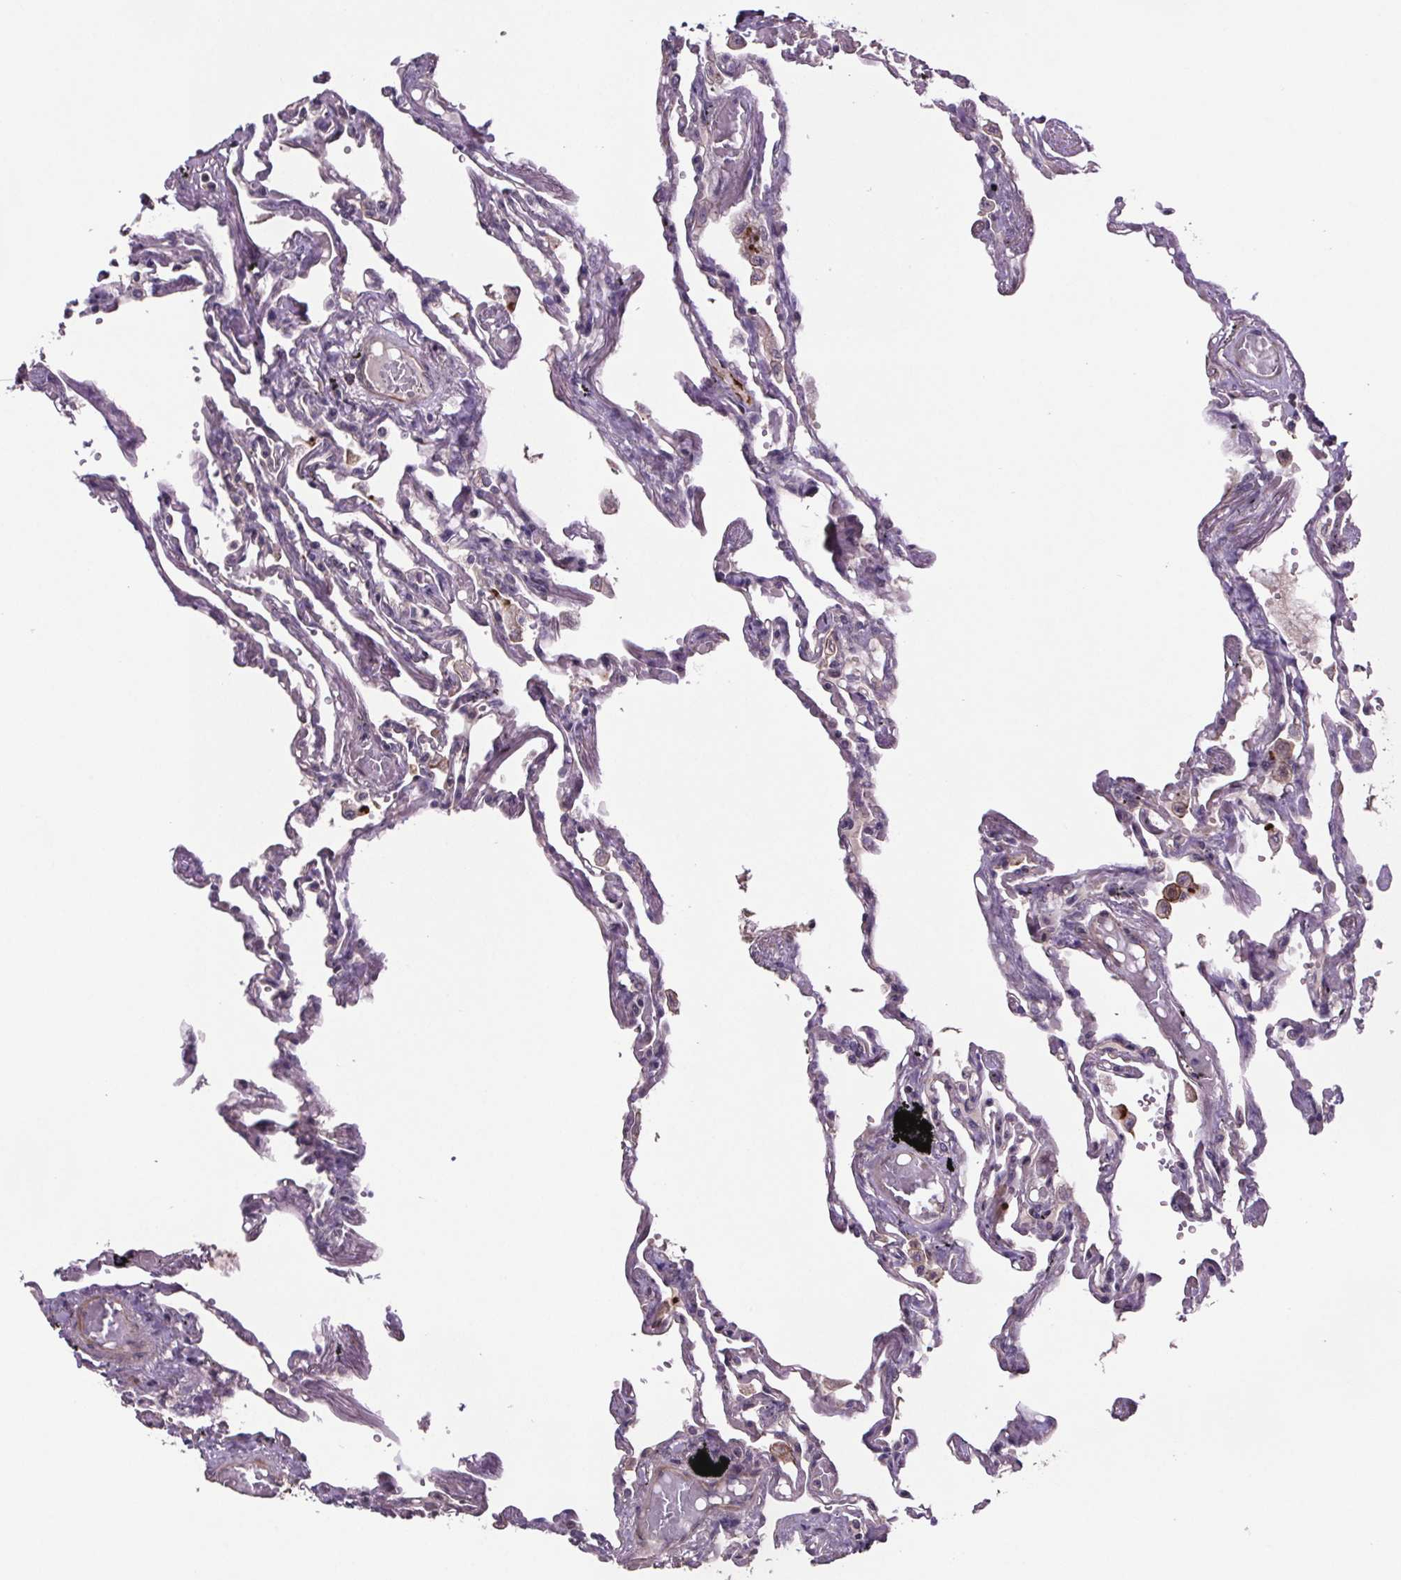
{"staining": {"intensity": "negative", "quantity": "none", "location": "none"}, "tissue": "lung", "cell_type": "Alveolar cells", "image_type": "normal", "snomed": [{"axis": "morphology", "description": "Normal tissue, NOS"}, {"axis": "morphology", "description": "Adenocarcinoma, NOS"}, {"axis": "topography", "description": "Cartilage tissue"}, {"axis": "topography", "description": "Lung"}], "caption": "This is an immunohistochemistry micrograph of unremarkable human lung. There is no positivity in alveolar cells.", "gene": "CLN3", "patient": {"sex": "female", "age": 67}}